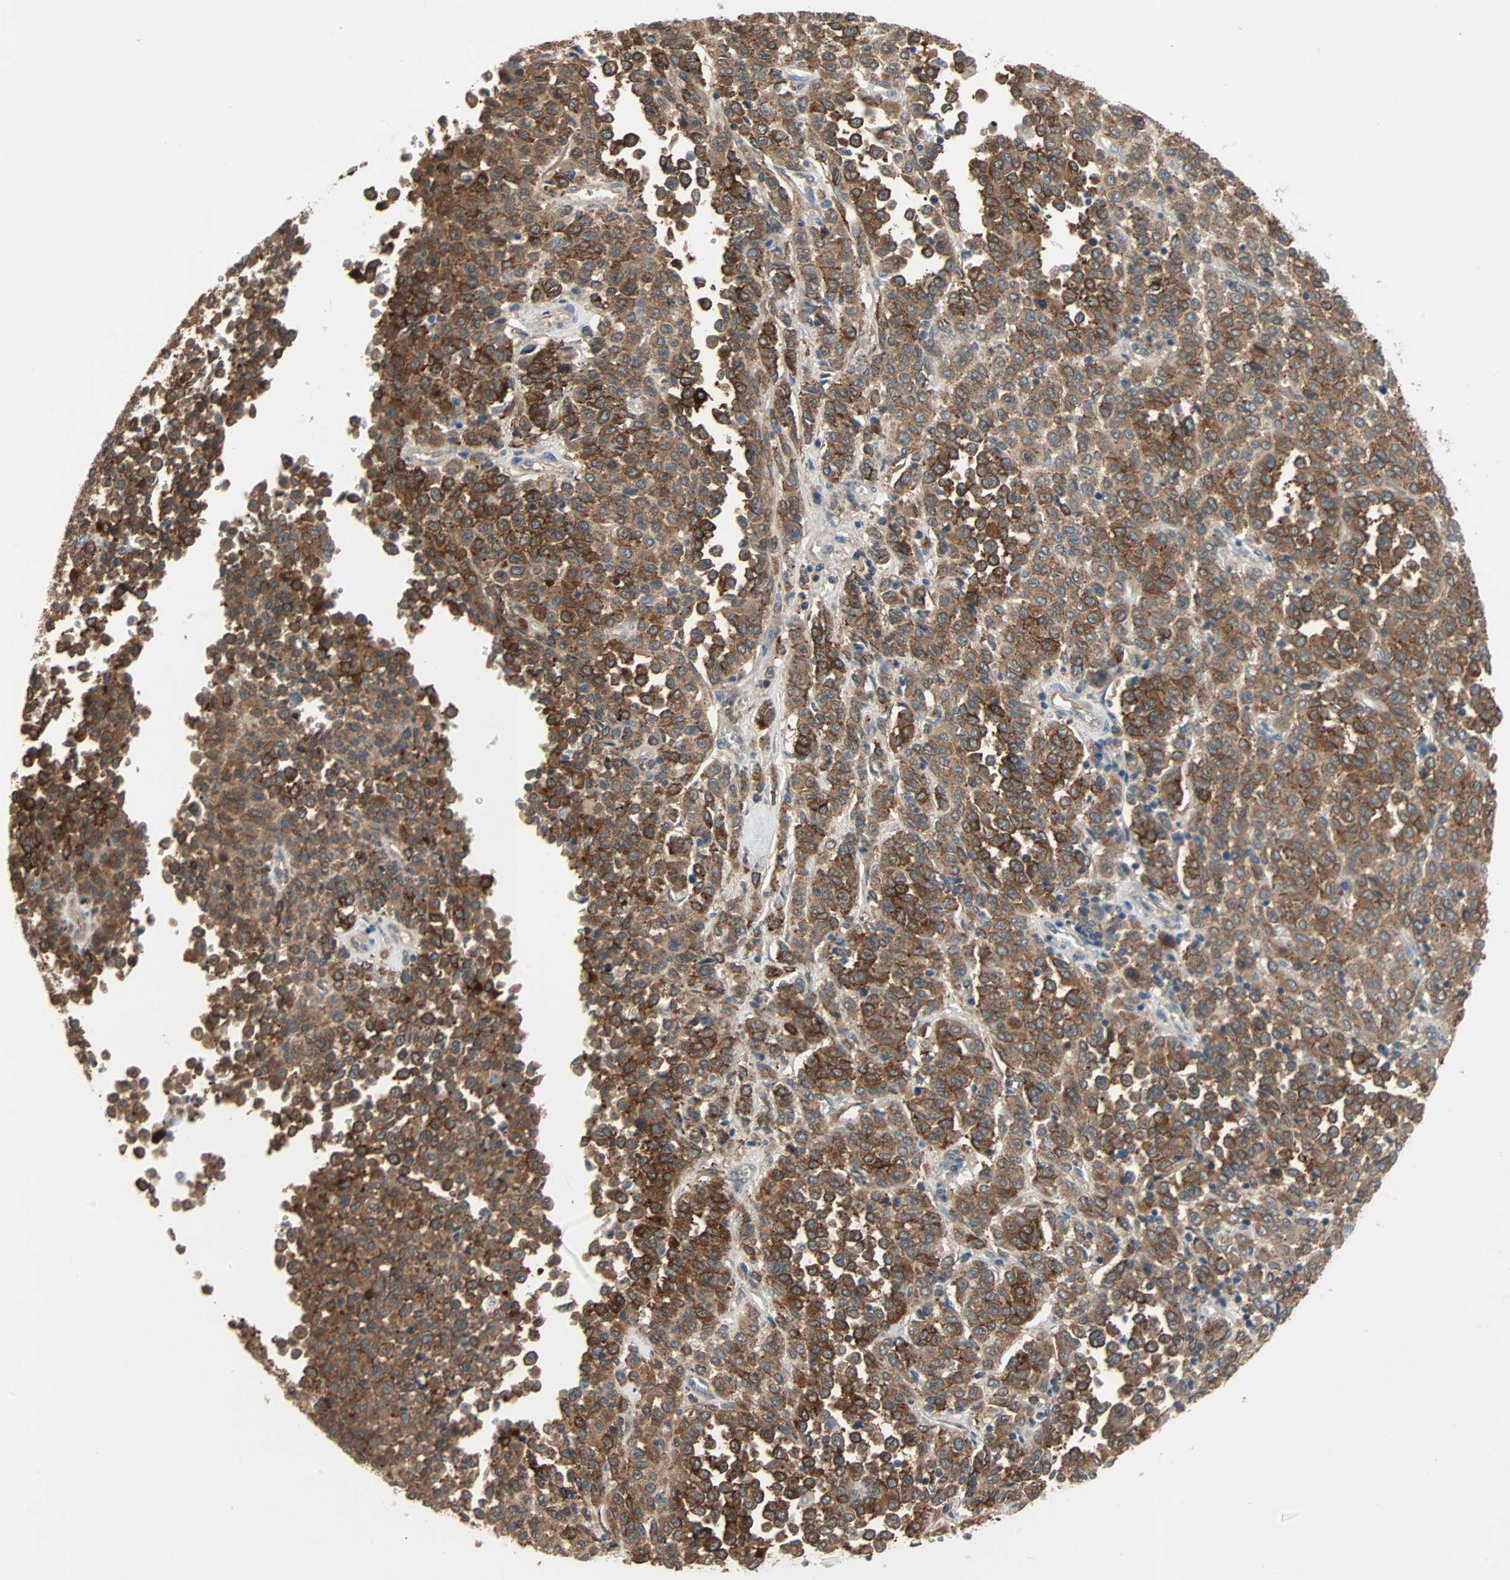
{"staining": {"intensity": "strong", "quantity": ">75%", "location": "cytoplasmic/membranous"}, "tissue": "melanoma", "cell_type": "Tumor cells", "image_type": "cancer", "snomed": [{"axis": "morphology", "description": "Malignant melanoma, Metastatic site"}, {"axis": "topography", "description": "Pancreas"}], "caption": "Protein staining of melanoma tissue shows strong cytoplasmic/membranous expression in approximately >75% of tumor cells.", "gene": "TNFRSF12A", "patient": {"sex": "female", "age": 30}}